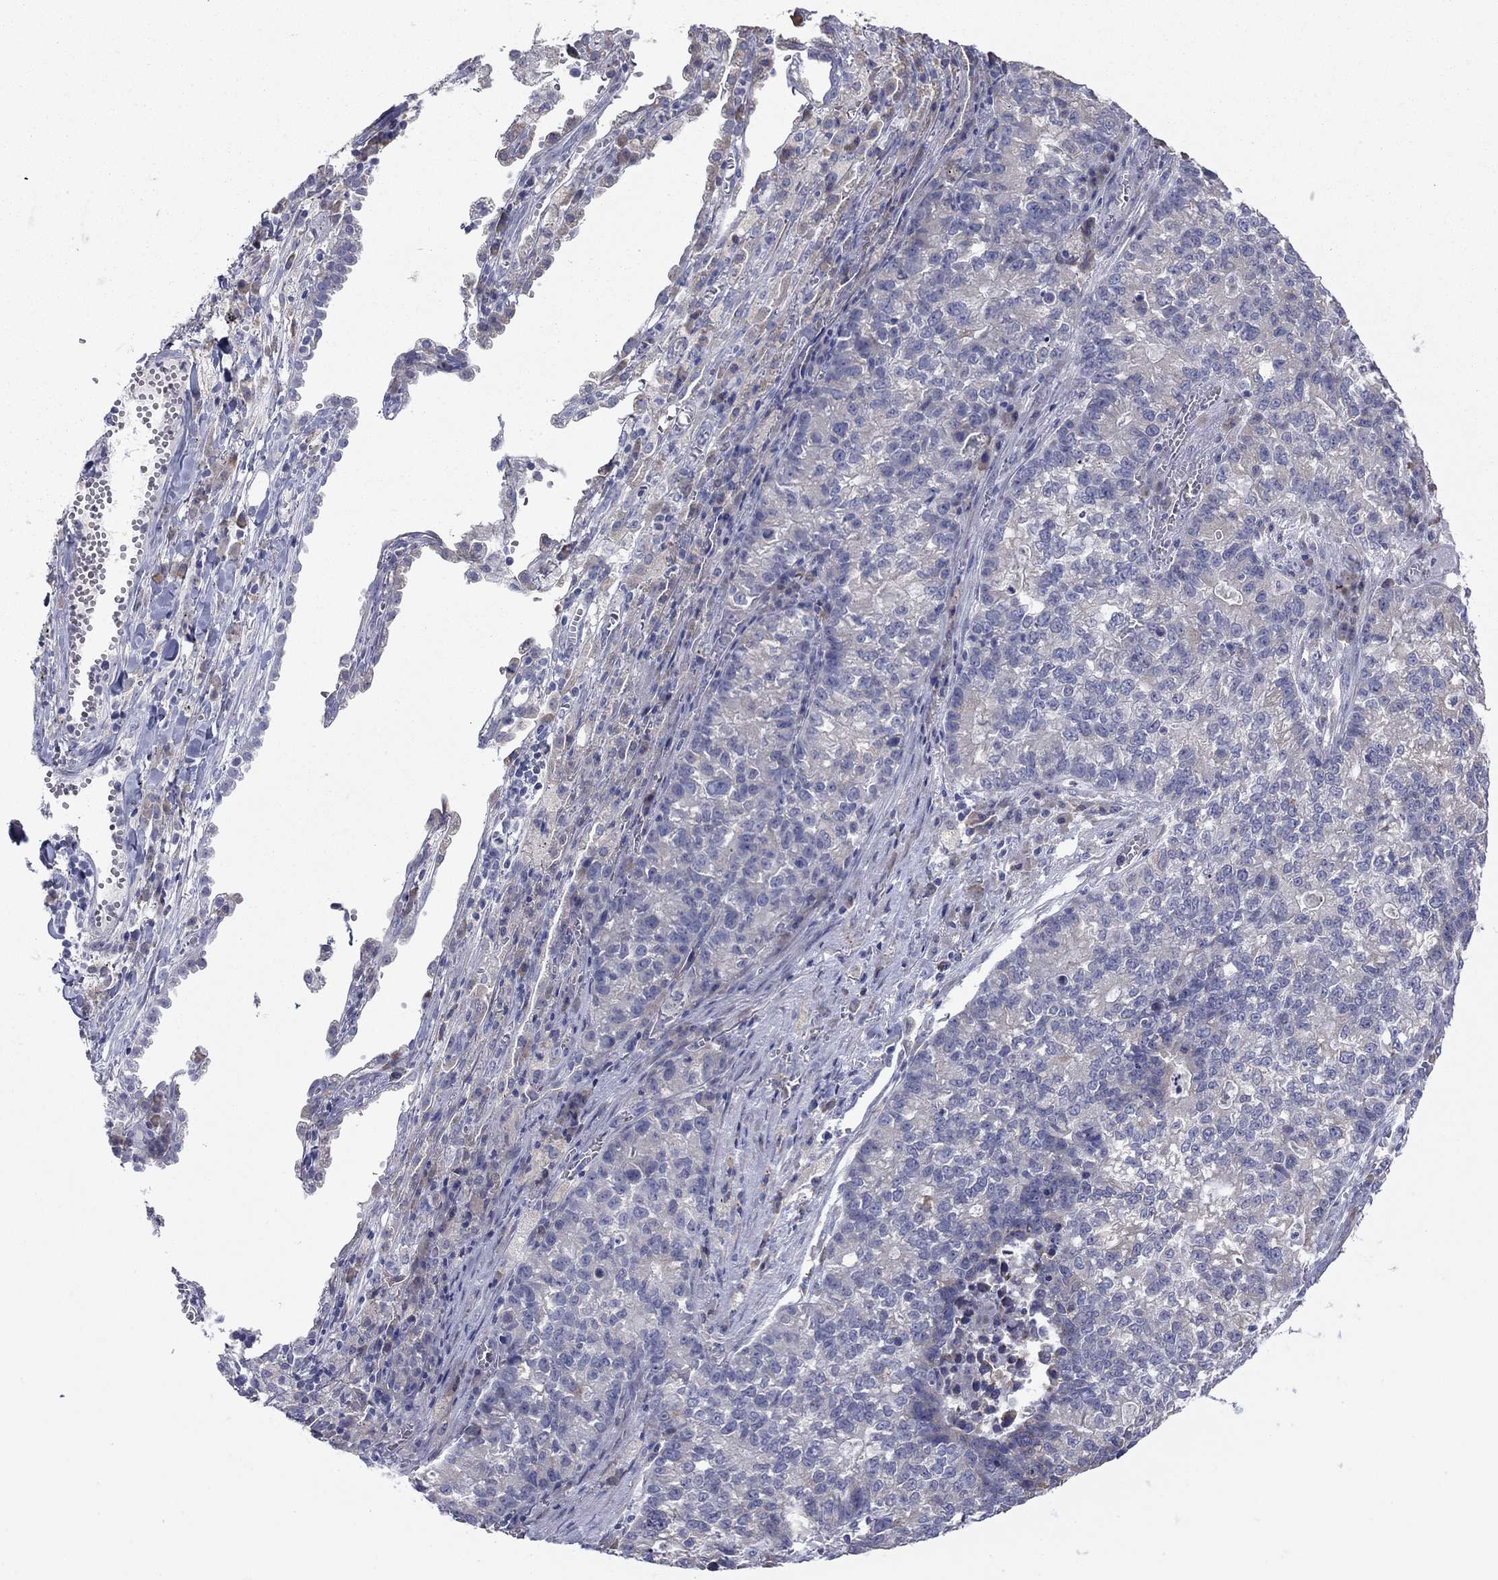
{"staining": {"intensity": "negative", "quantity": "none", "location": "none"}, "tissue": "lung cancer", "cell_type": "Tumor cells", "image_type": "cancer", "snomed": [{"axis": "morphology", "description": "Adenocarcinoma, NOS"}, {"axis": "topography", "description": "Lung"}], "caption": "DAB (3,3'-diaminobenzidine) immunohistochemical staining of lung cancer (adenocarcinoma) shows no significant staining in tumor cells.", "gene": "TMPRSS11A", "patient": {"sex": "male", "age": 57}}